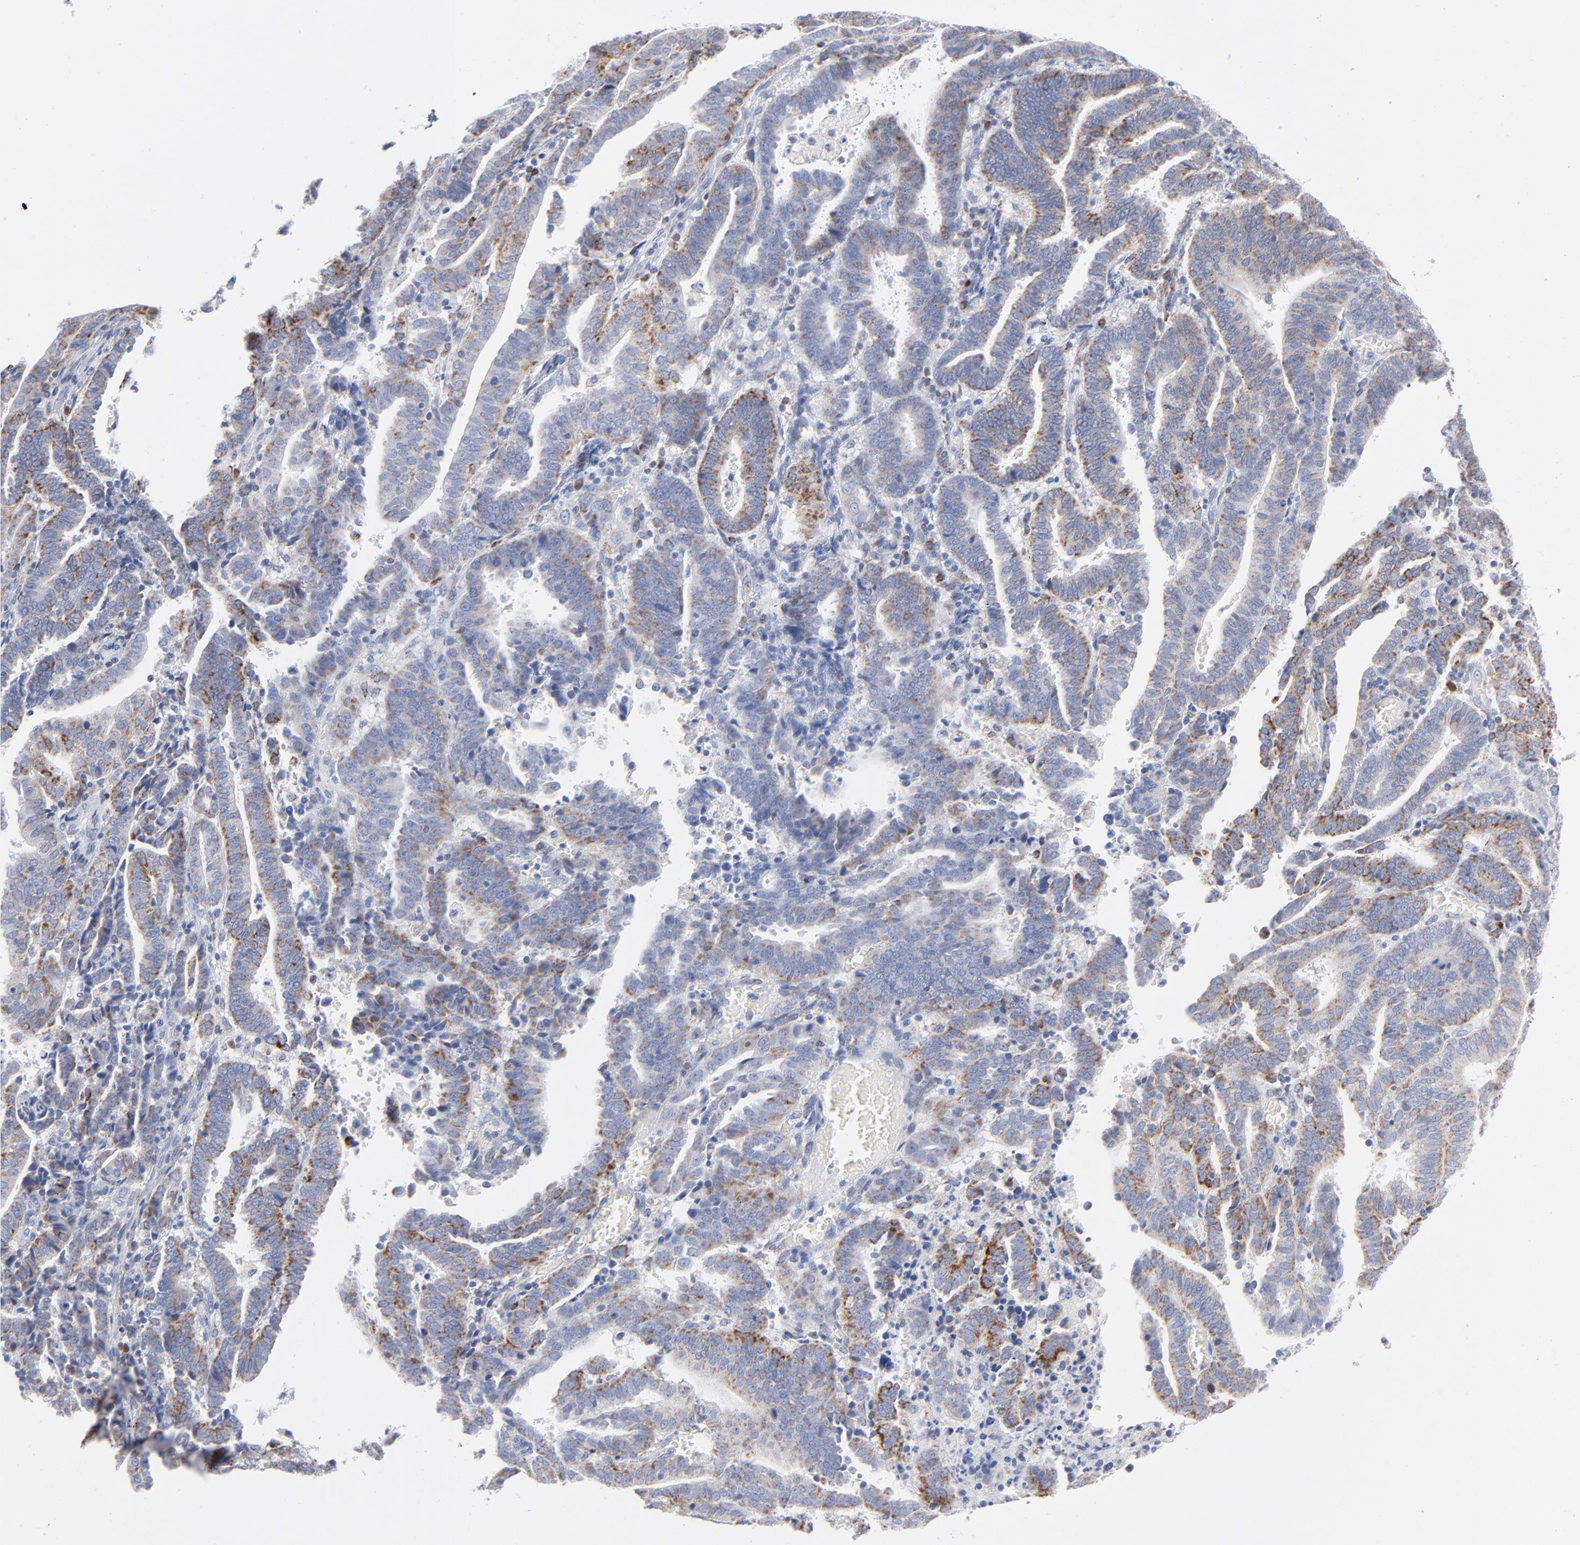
{"staining": {"intensity": "weak", "quantity": "25%-75%", "location": "cytoplasmic/membranous"}, "tissue": "endometrial cancer", "cell_type": "Tumor cells", "image_type": "cancer", "snomed": [{"axis": "morphology", "description": "Adenocarcinoma, NOS"}, {"axis": "topography", "description": "Uterus"}], "caption": "Adenocarcinoma (endometrial) stained with immunohistochemistry reveals weak cytoplasmic/membranous staining in approximately 25%-75% of tumor cells.", "gene": "CHCHD10", "patient": {"sex": "female", "age": 83}}